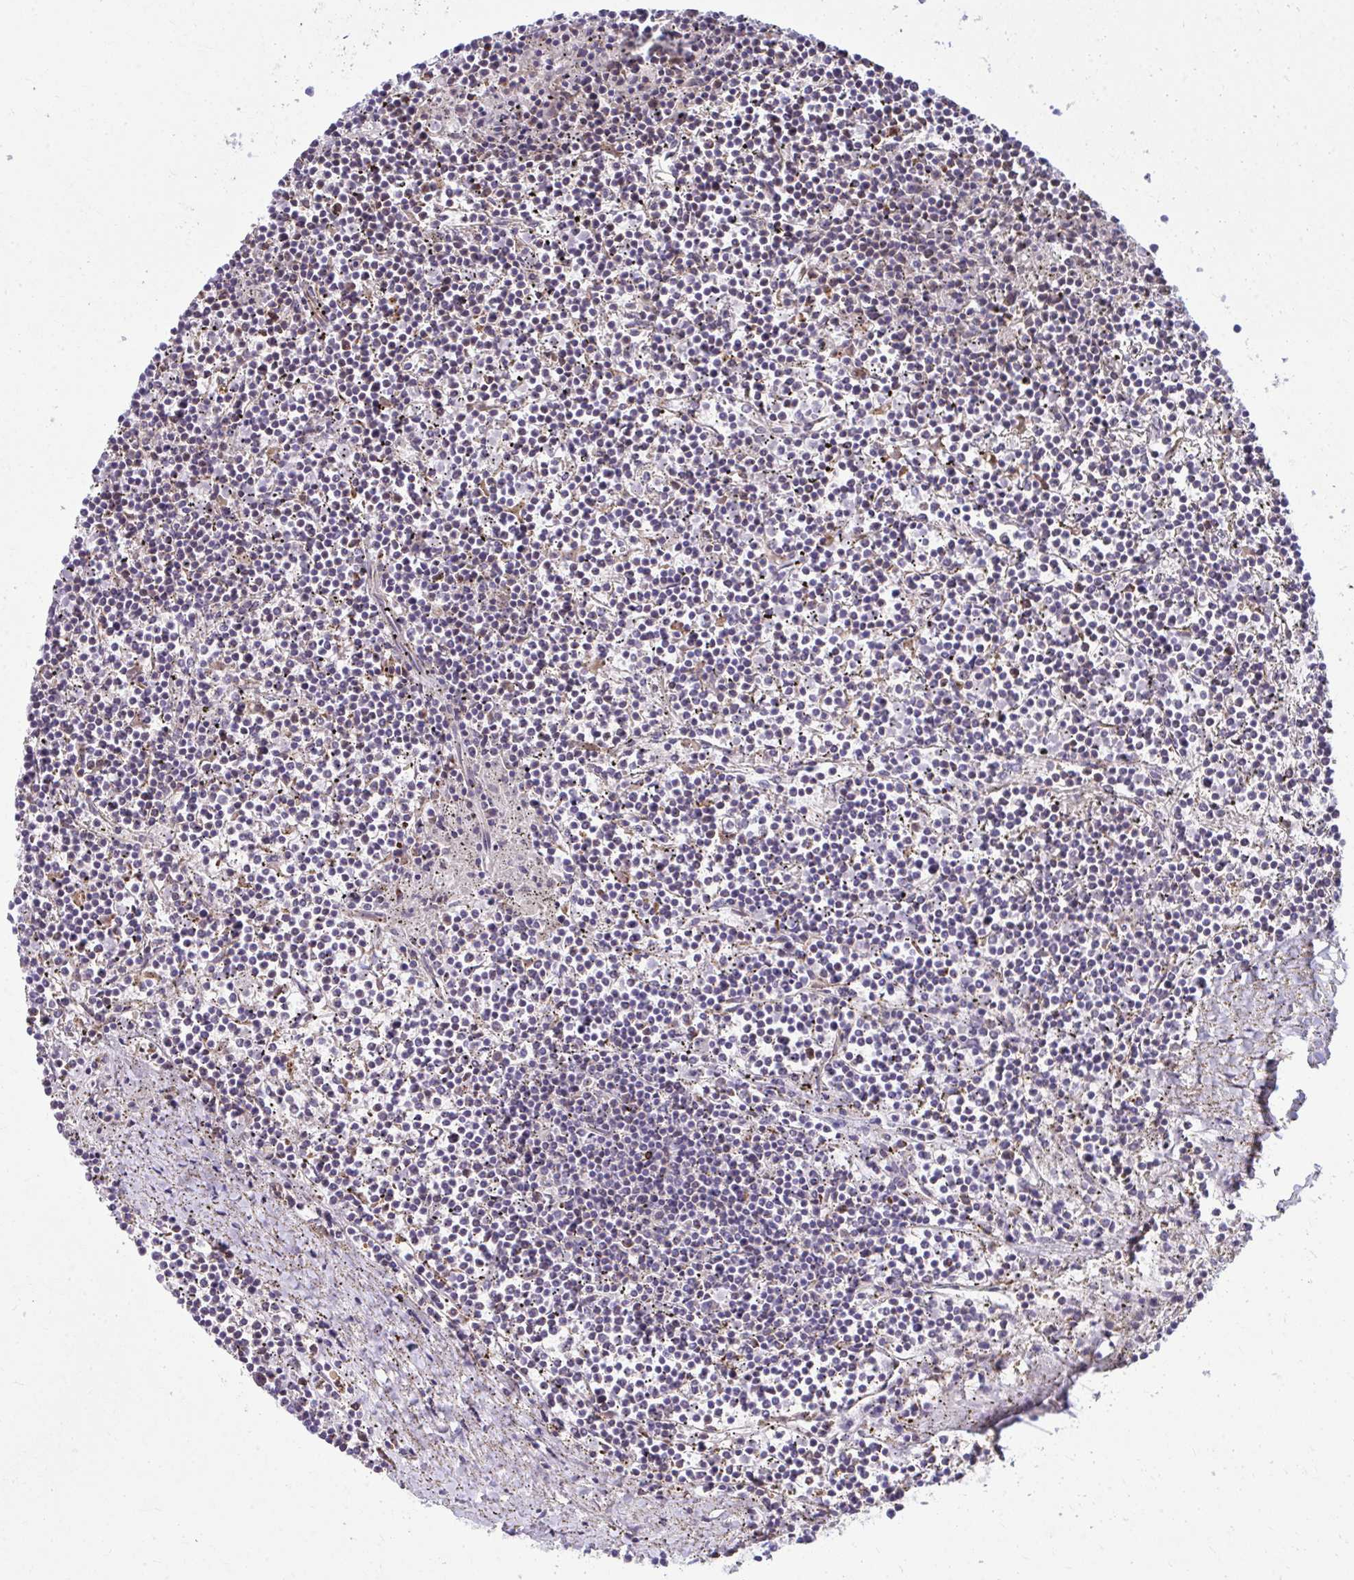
{"staining": {"intensity": "weak", "quantity": "25%-75%", "location": "cytoplasmic/membranous"}, "tissue": "lymphoma", "cell_type": "Tumor cells", "image_type": "cancer", "snomed": [{"axis": "morphology", "description": "Malignant lymphoma, non-Hodgkin's type, Low grade"}, {"axis": "topography", "description": "Spleen"}], "caption": "A photomicrograph of malignant lymphoma, non-Hodgkin's type (low-grade) stained for a protein exhibits weak cytoplasmic/membranous brown staining in tumor cells.", "gene": "LRRC4B", "patient": {"sex": "female", "age": 19}}